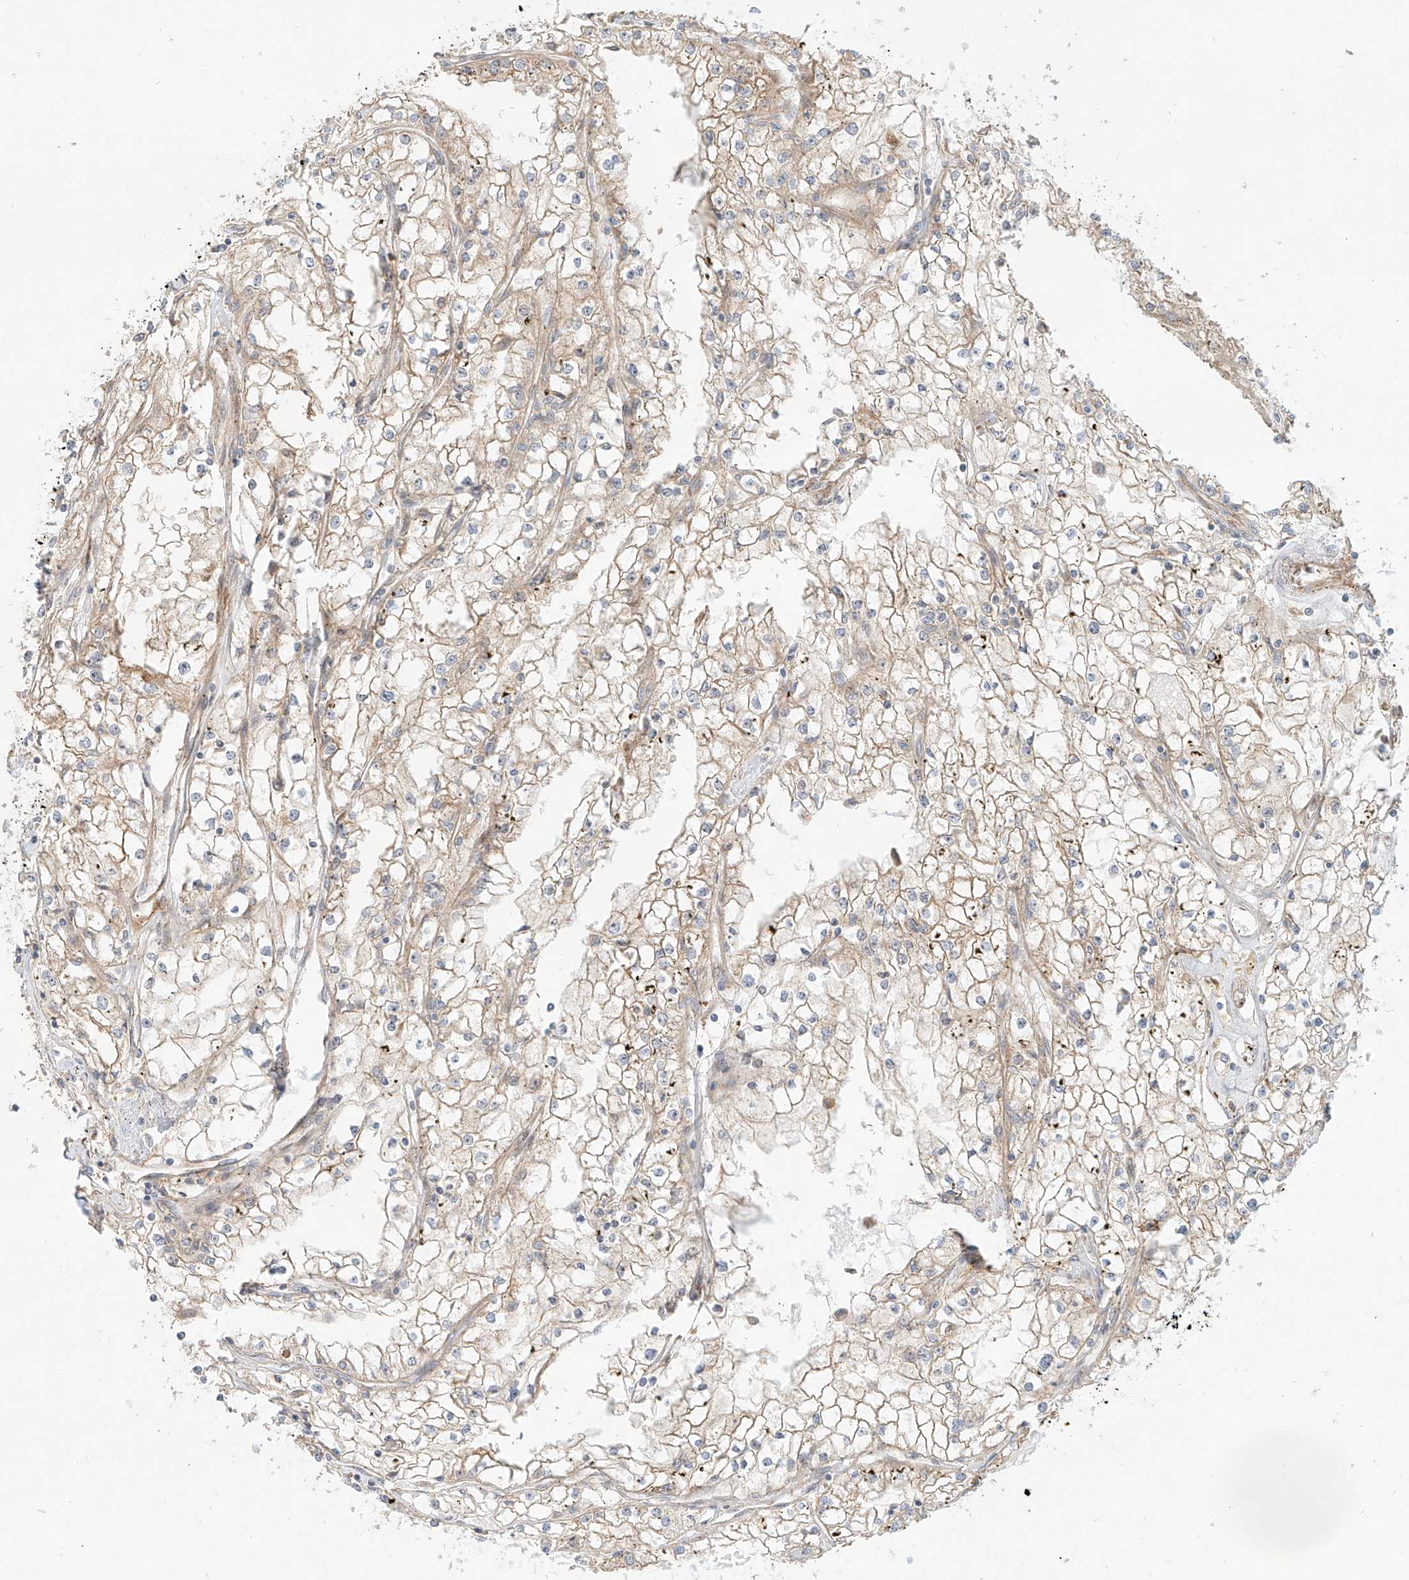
{"staining": {"intensity": "weak", "quantity": "25%-75%", "location": "cytoplasmic/membranous"}, "tissue": "renal cancer", "cell_type": "Tumor cells", "image_type": "cancer", "snomed": [{"axis": "morphology", "description": "Adenocarcinoma, NOS"}, {"axis": "topography", "description": "Kidney"}], "caption": "IHC of human renal adenocarcinoma exhibits low levels of weak cytoplasmic/membranous expression in about 25%-75% of tumor cells. The protein is stained brown, and the nuclei are stained in blue (DAB (3,3'-diaminobenzidine) IHC with brightfield microscopy, high magnification).", "gene": "ZNF287", "patient": {"sex": "male", "age": 56}}